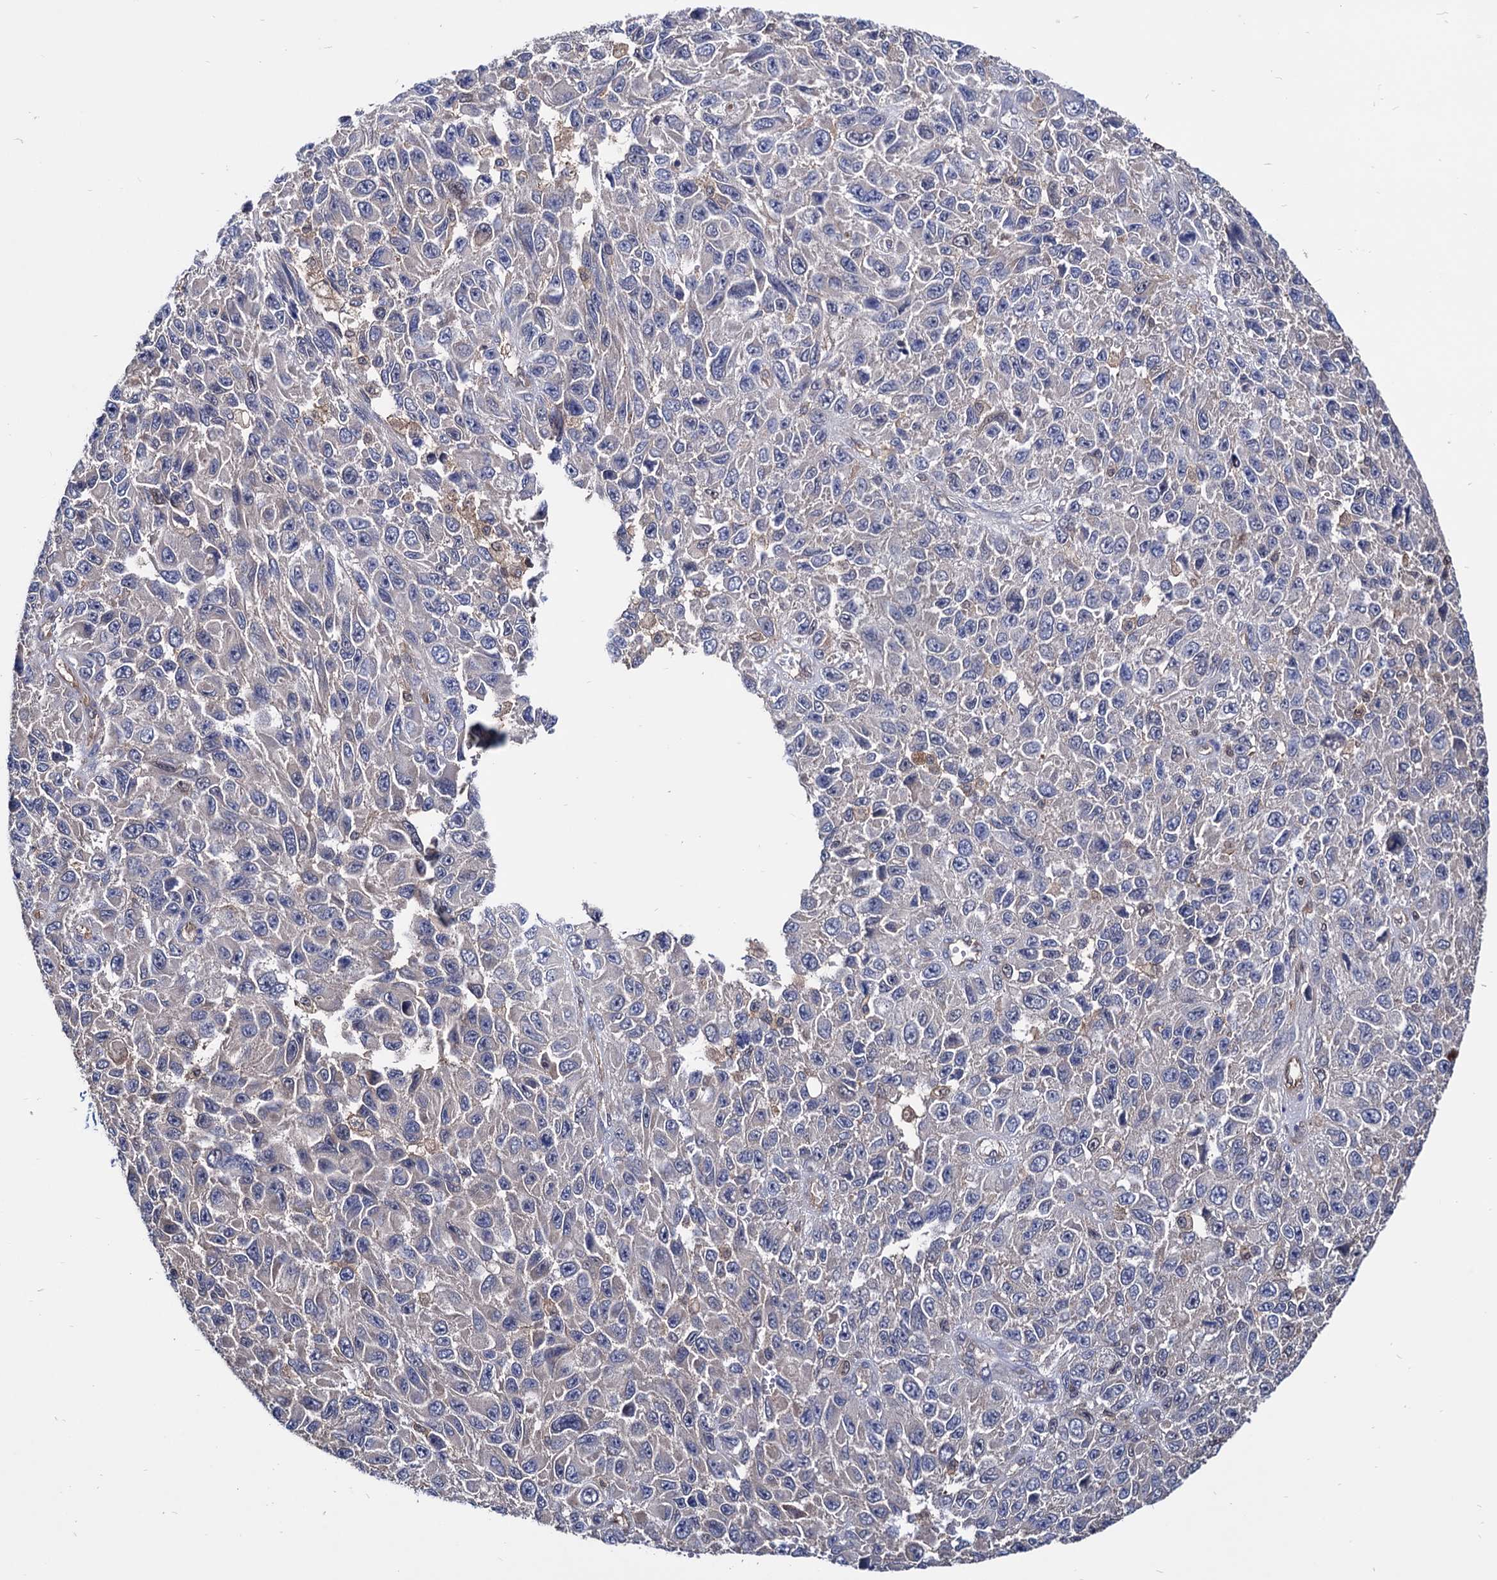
{"staining": {"intensity": "negative", "quantity": "none", "location": "none"}, "tissue": "melanoma", "cell_type": "Tumor cells", "image_type": "cancer", "snomed": [{"axis": "morphology", "description": "Normal tissue, NOS"}, {"axis": "morphology", "description": "Malignant melanoma, NOS"}, {"axis": "topography", "description": "Skin"}], "caption": "This is a image of immunohistochemistry staining of melanoma, which shows no staining in tumor cells.", "gene": "CPPED1", "patient": {"sex": "female", "age": 96}}